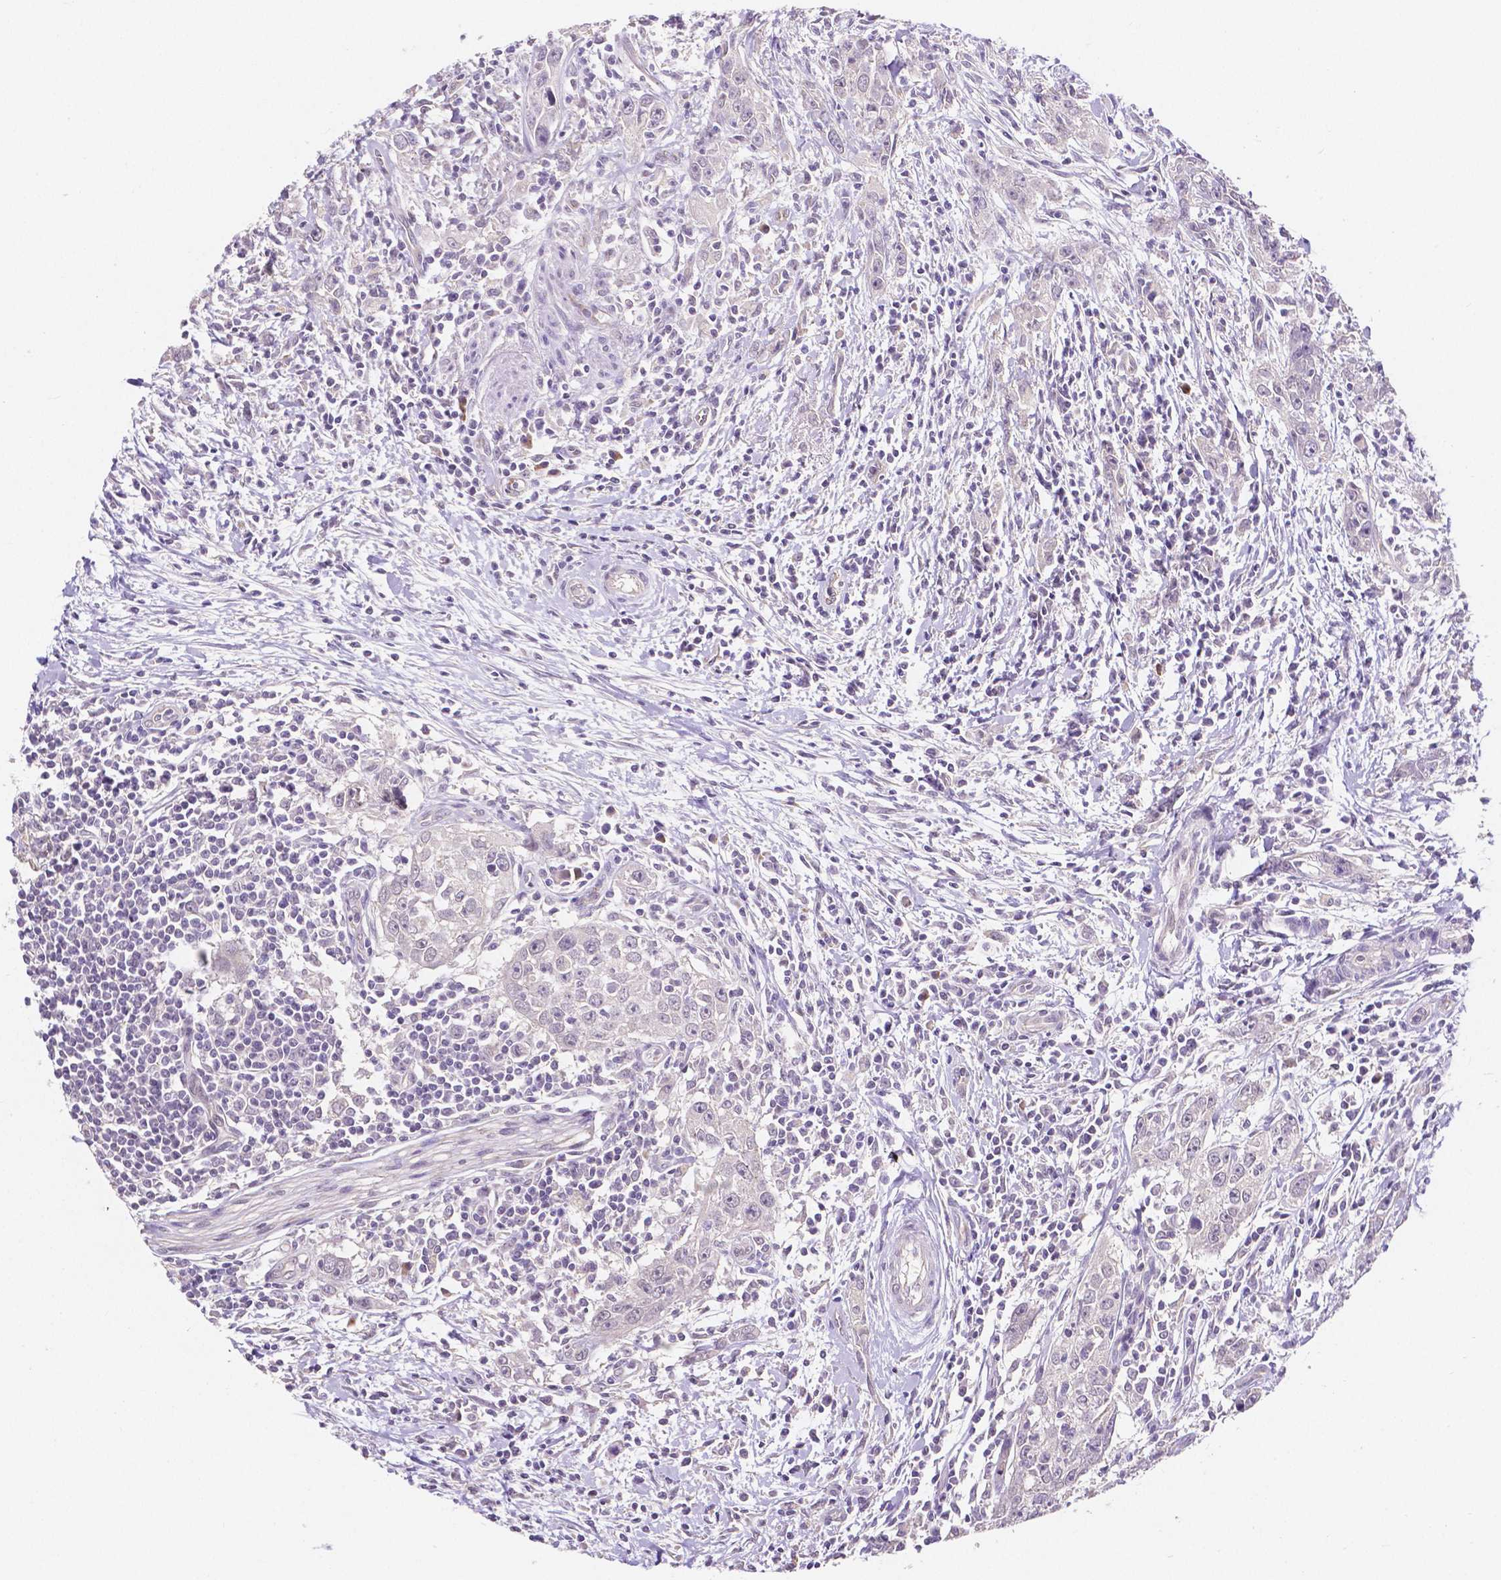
{"staining": {"intensity": "negative", "quantity": "none", "location": "none"}, "tissue": "urothelial cancer", "cell_type": "Tumor cells", "image_type": "cancer", "snomed": [{"axis": "morphology", "description": "Urothelial carcinoma, High grade"}, {"axis": "topography", "description": "Urinary bladder"}], "caption": "A high-resolution photomicrograph shows IHC staining of urothelial cancer, which exhibits no significant expression in tumor cells.", "gene": "ELAVL2", "patient": {"sex": "male", "age": 83}}